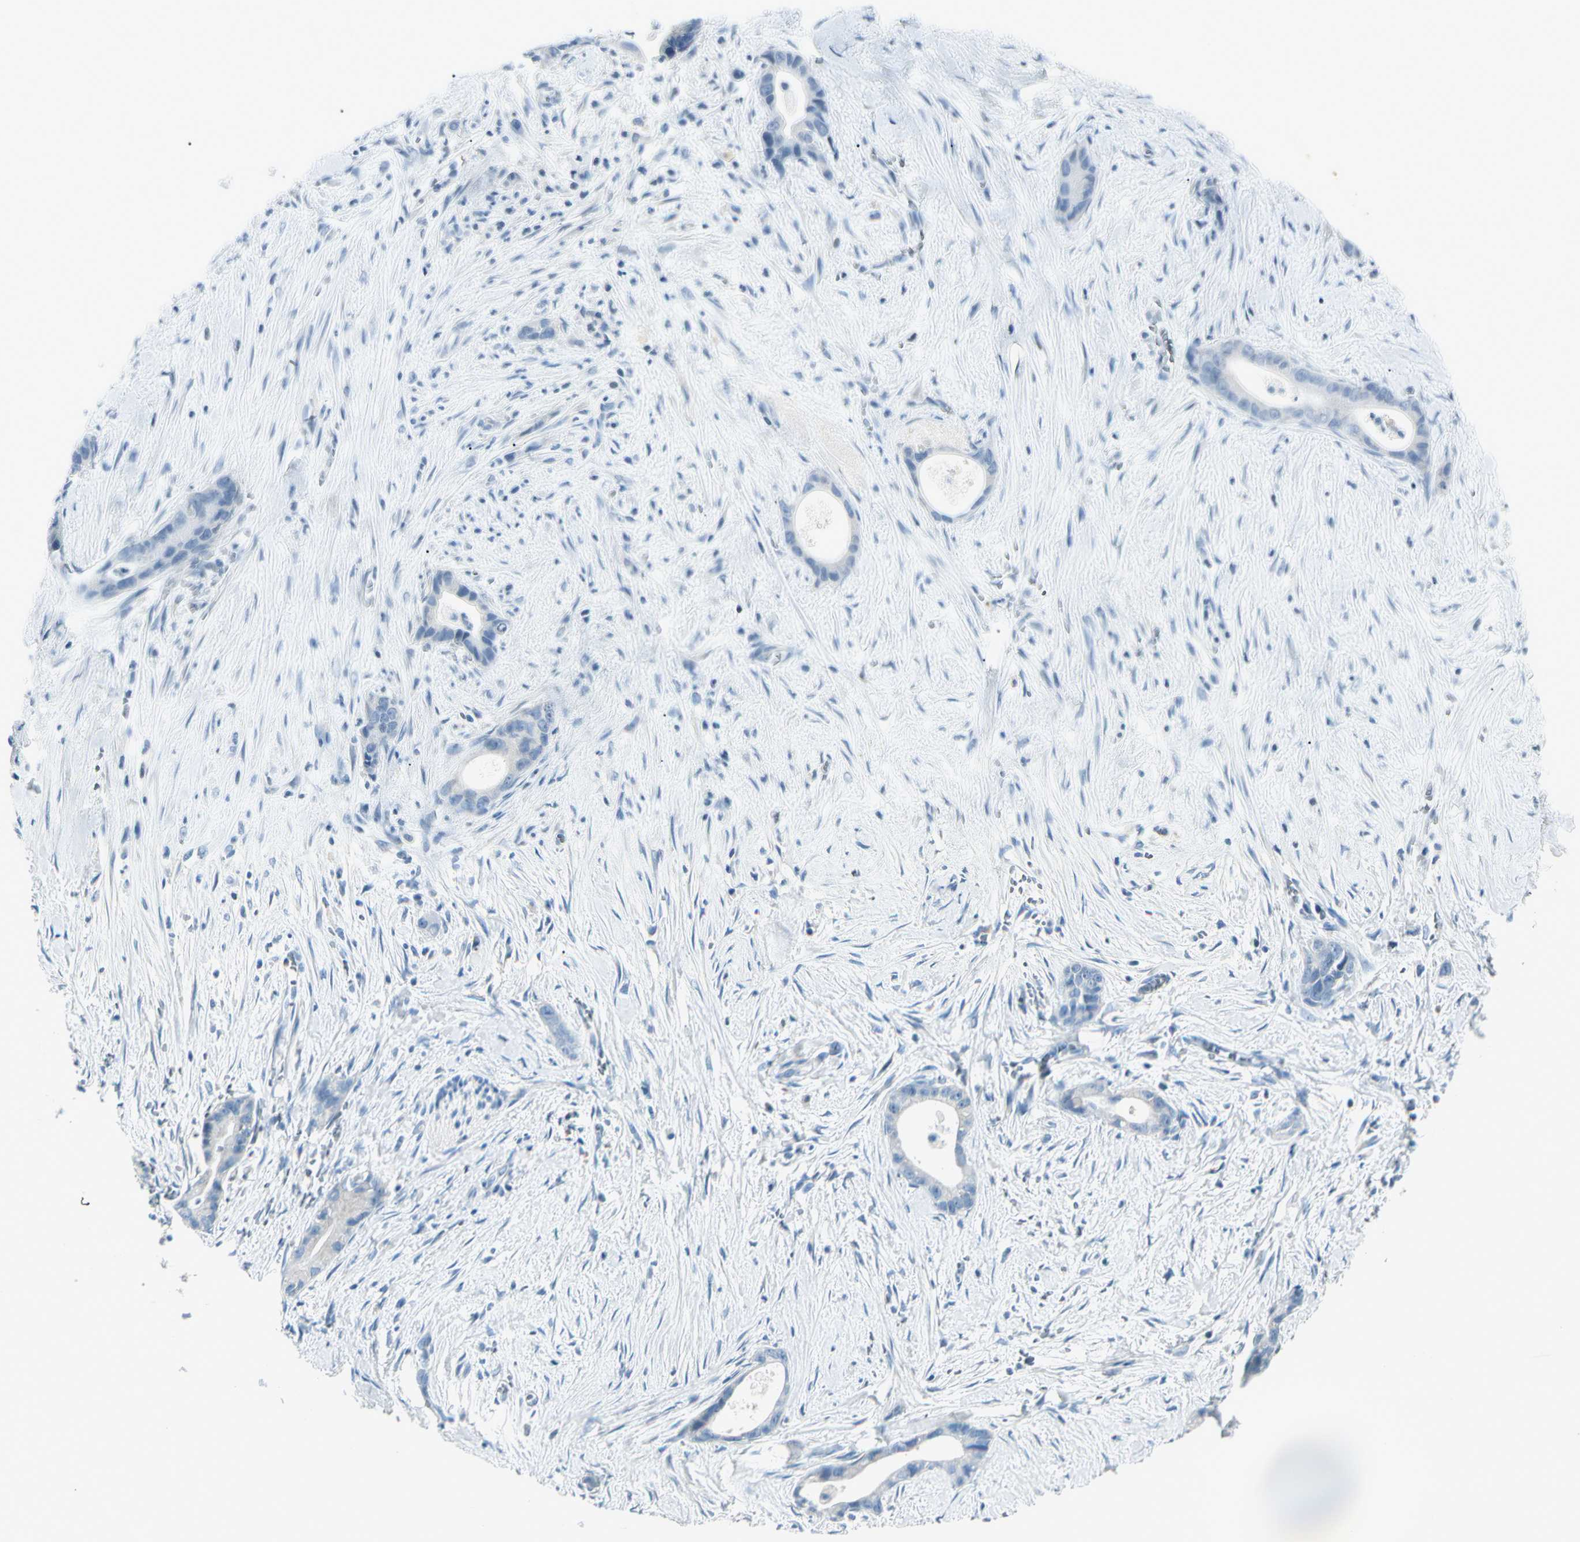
{"staining": {"intensity": "negative", "quantity": "none", "location": "none"}, "tissue": "liver cancer", "cell_type": "Tumor cells", "image_type": "cancer", "snomed": [{"axis": "morphology", "description": "Cholangiocarcinoma"}, {"axis": "topography", "description": "Liver"}], "caption": "High magnification brightfield microscopy of cholangiocarcinoma (liver) stained with DAB (brown) and counterstained with hematoxylin (blue): tumor cells show no significant positivity.", "gene": "SLC6A15", "patient": {"sex": "female", "age": 55}}